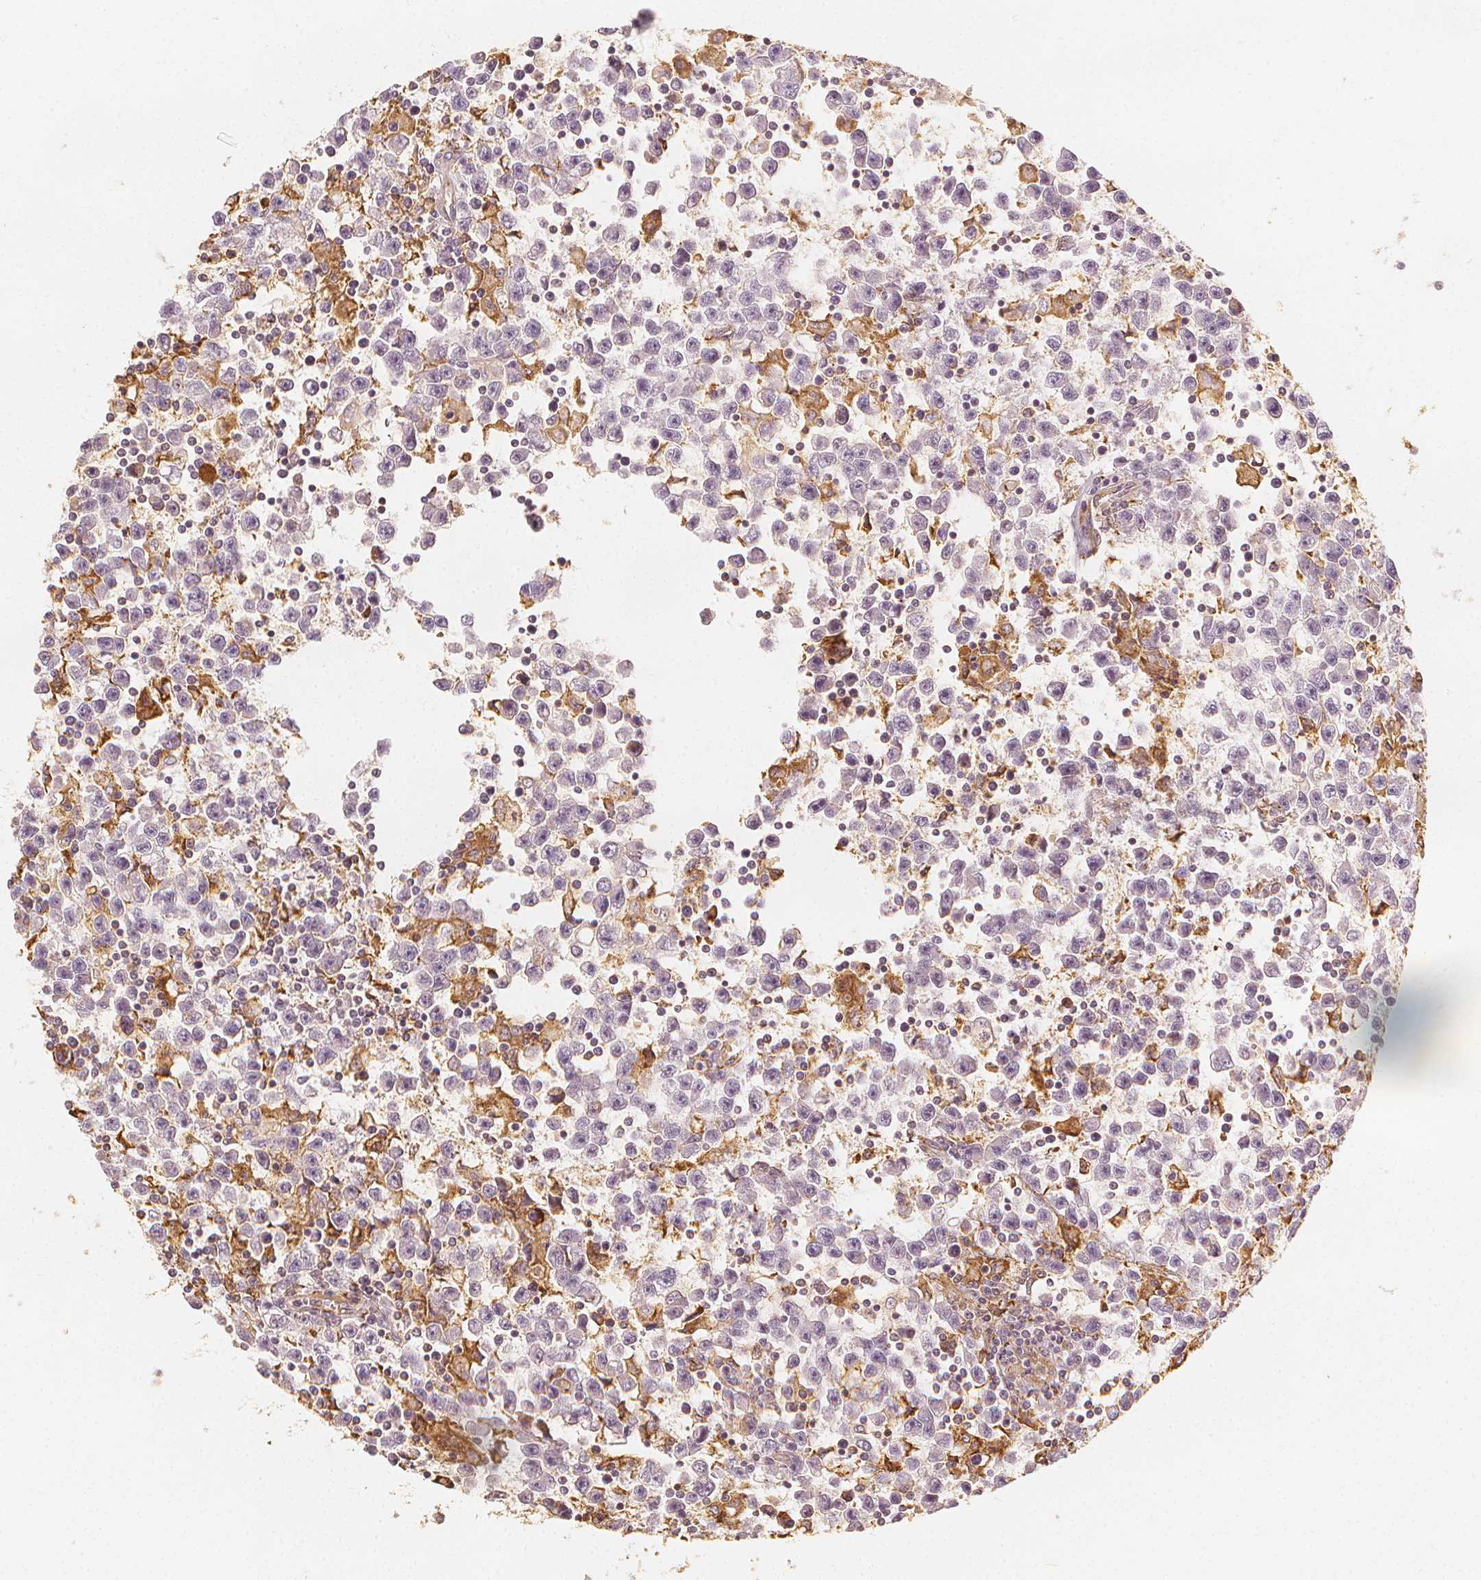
{"staining": {"intensity": "negative", "quantity": "none", "location": "none"}, "tissue": "testis cancer", "cell_type": "Tumor cells", "image_type": "cancer", "snomed": [{"axis": "morphology", "description": "Seminoma, NOS"}, {"axis": "topography", "description": "Testis"}], "caption": "High power microscopy photomicrograph of an immunohistochemistry photomicrograph of testis cancer, revealing no significant positivity in tumor cells. (Immunohistochemistry (ihc), brightfield microscopy, high magnification).", "gene": "ARHGAP26", "patient": {"sex": "male", "age": 31}}